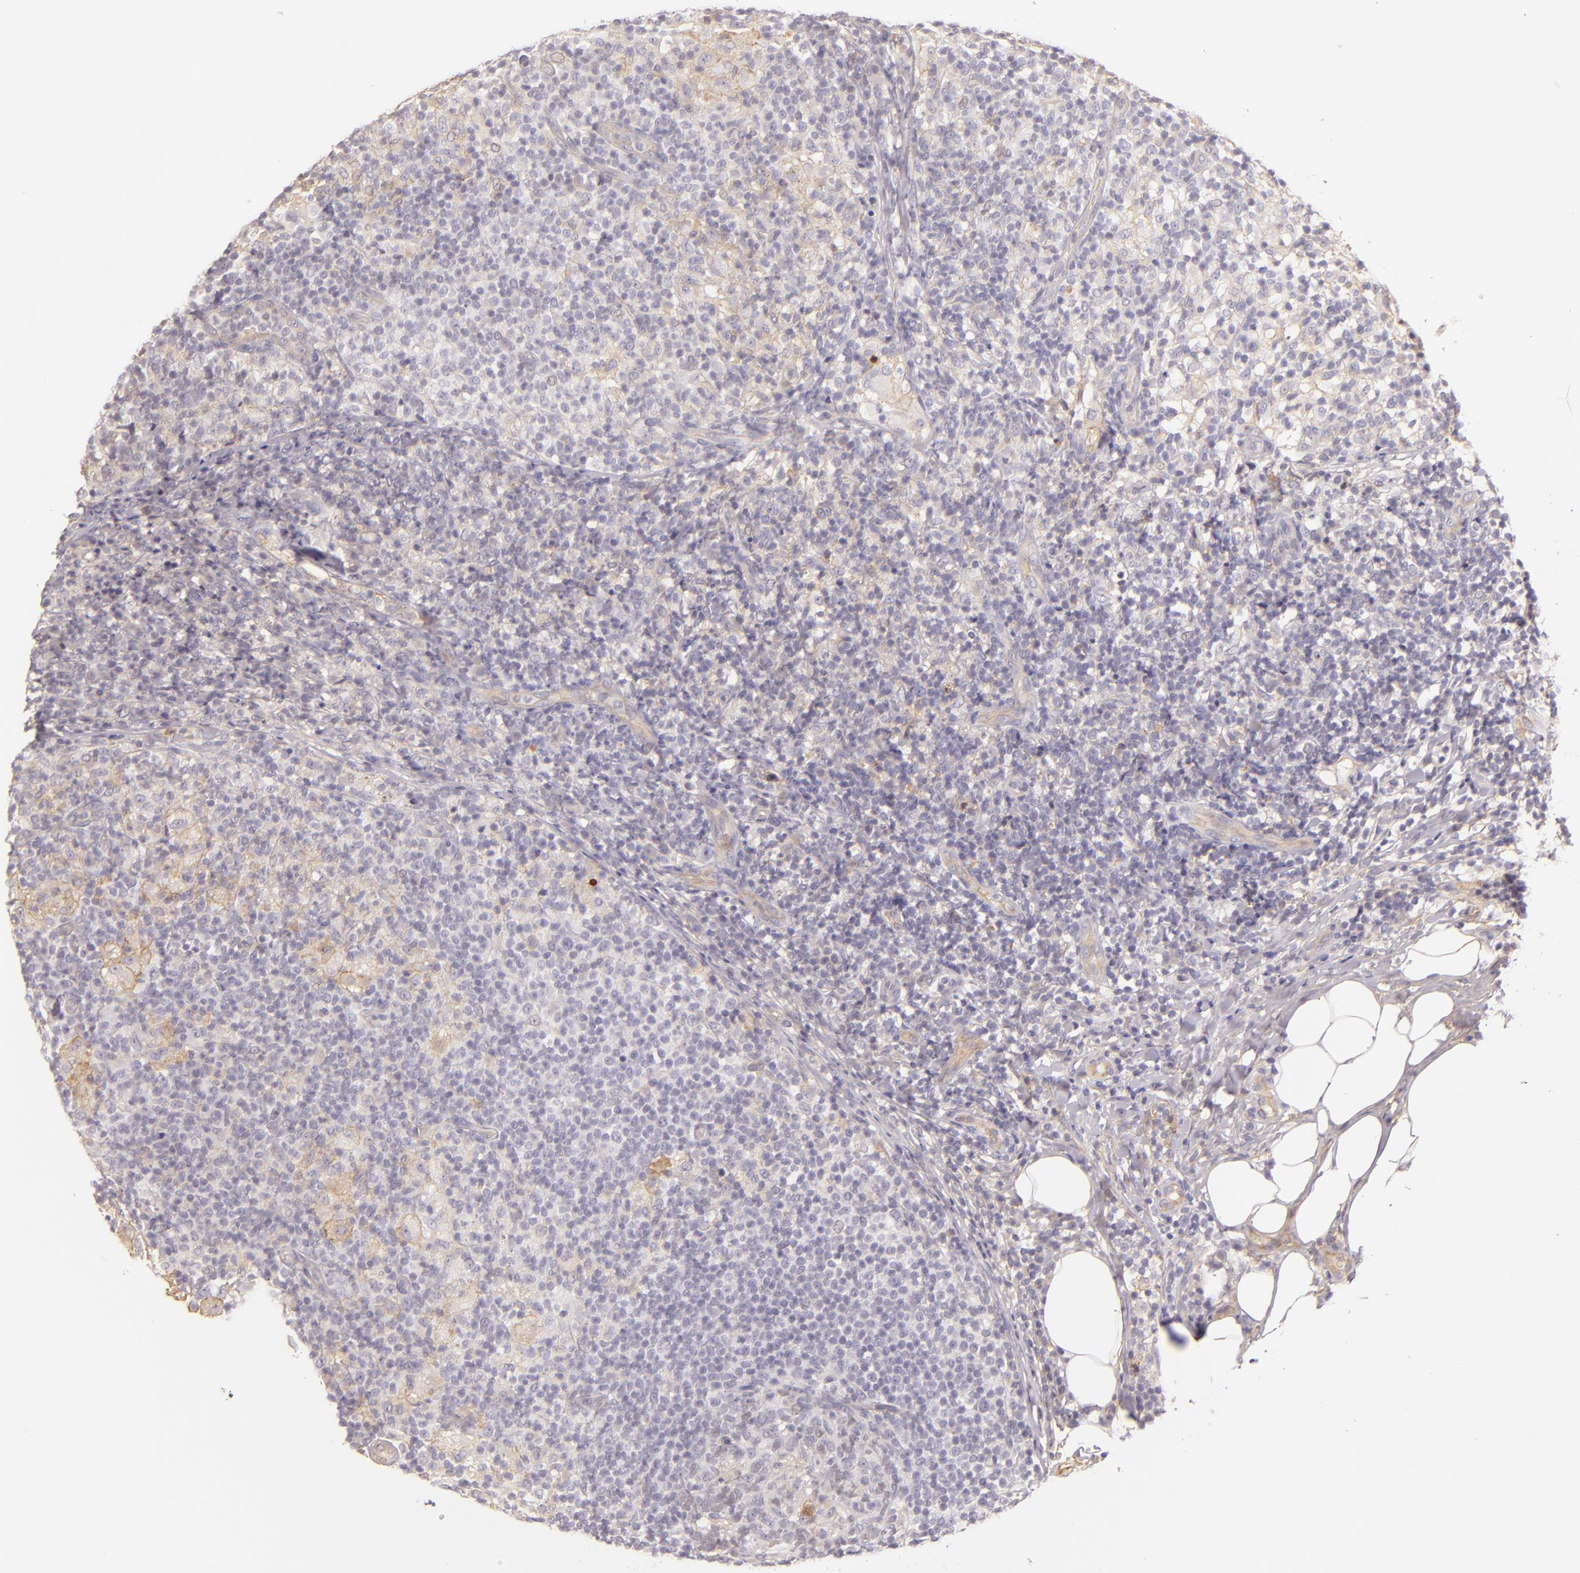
{"staining": {"intensity": "negative", "quantity": "none", "location": "none"}, "tissue": "lymph node", "cell_type": "Germinal center cells", "image_type": "normal", "snomed": [{"axis": "morphology", "description": "Normal tissue, NOS"}, {"axis": "morphology", "description": "Inflammation, NOS"}, {"axis": "topography", "description": "Lymph node"}], "caption": "High magnification brightfield microscopy of unremarkable lymph node stained with DAB (3,3'-diaminobenzidine) (brown) and counterstained with hematoxylin (blue): germinal center cells show no significant expression. (Stains: DAB IHC with hematoxylin counter stain, Microscopy: brightfield microscopy at high magnification).", "gene": "CTSF", "patient": {"sex": "male", "age": 46}}